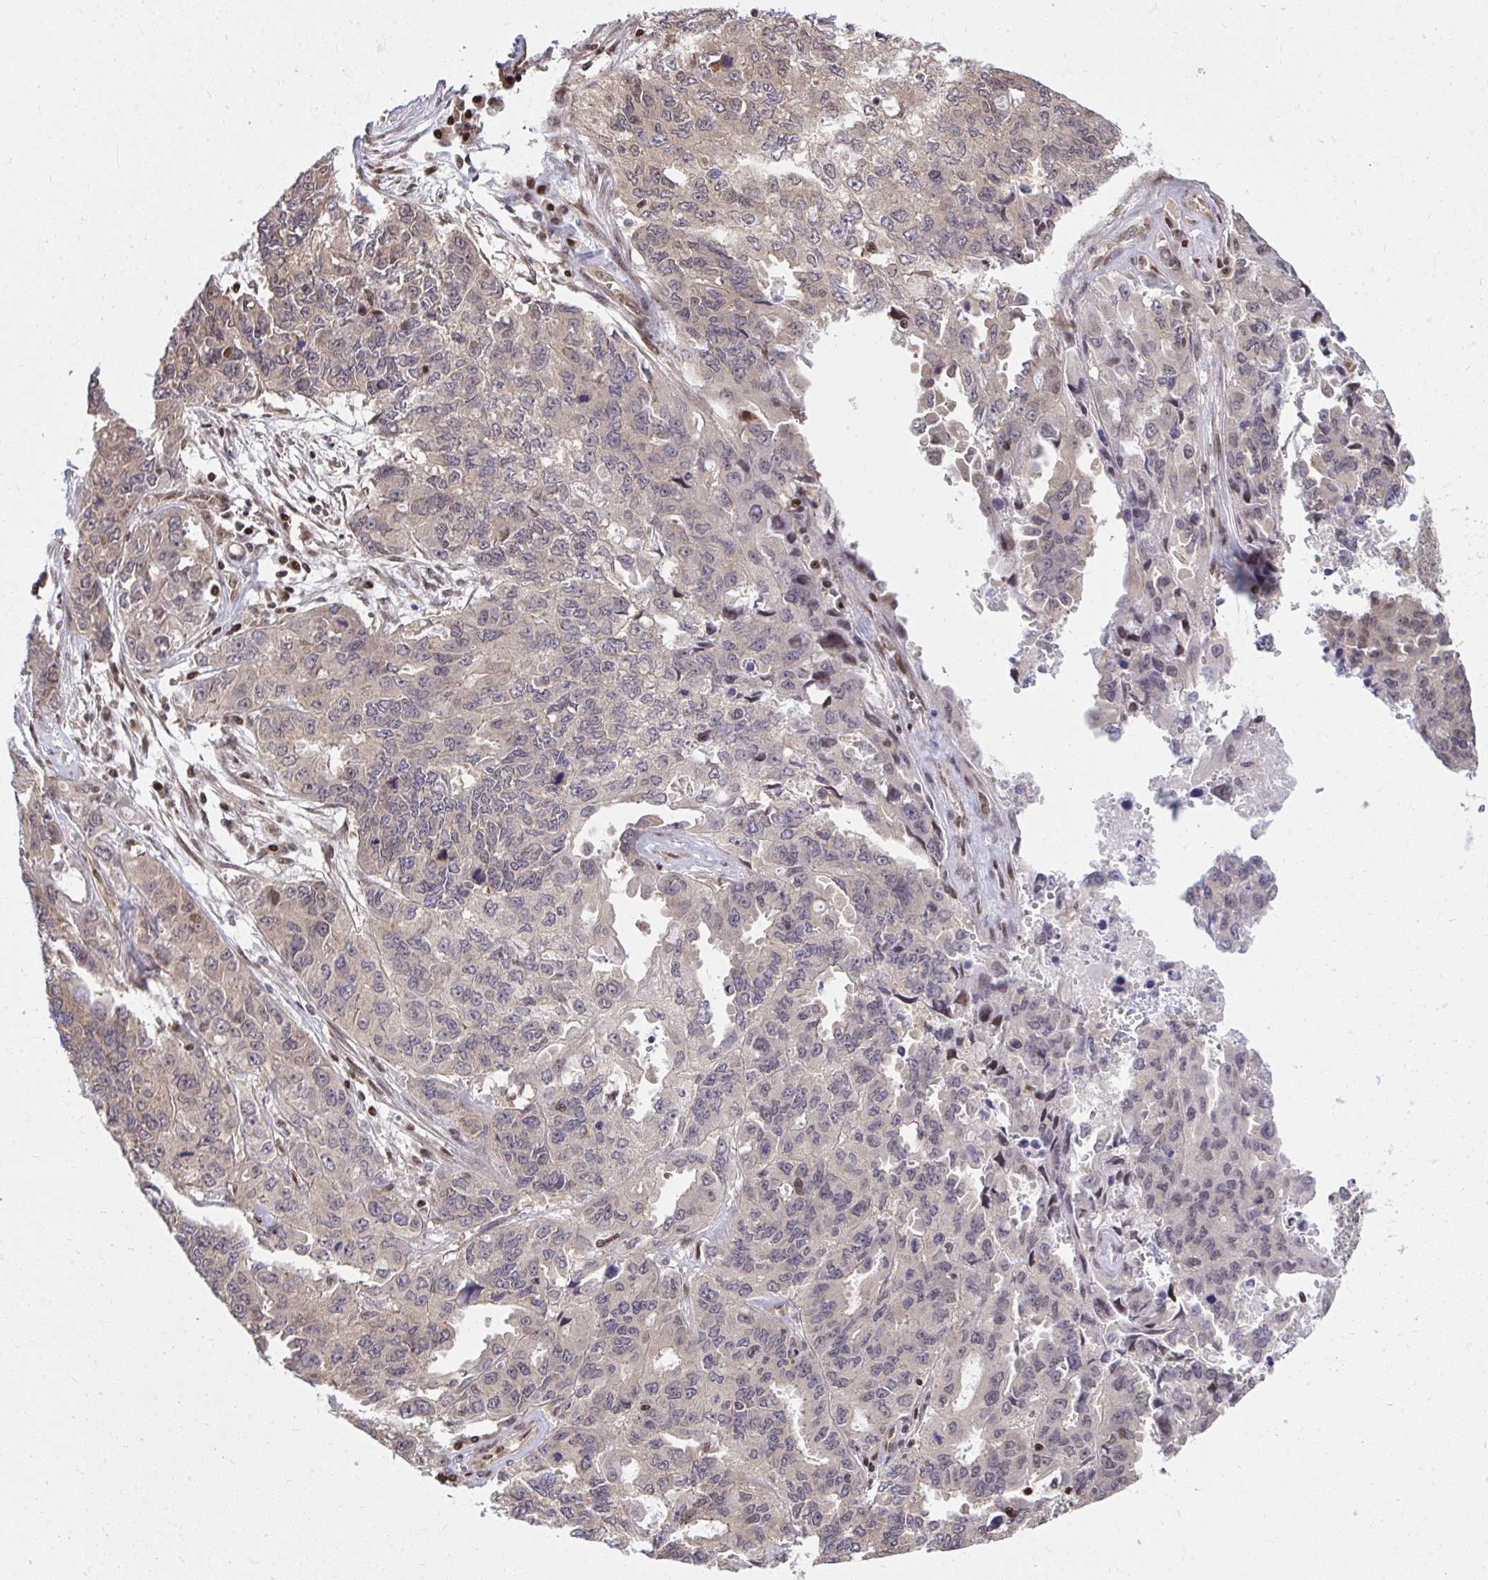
{"staining": {"intensity": "negative", "quantity": "none", "location": "none"}, "tissue": "endometrial cancer", "cell_type": "Tumor cells", "image_type": "cancer", "snomed": [{"axis": "morphology", "description": "Adenocarcinoma, NOS"}, {"axis": "topography", "description": "Uterus"}], "caption": "The histopathology image displays no staining of tumor cells in endometrial cancer (adenocarcinoma). (IHC, brightfield microscopy, high magnification).", "gene": "PIGY", "patient": {"sex": "female", "age": 79}}